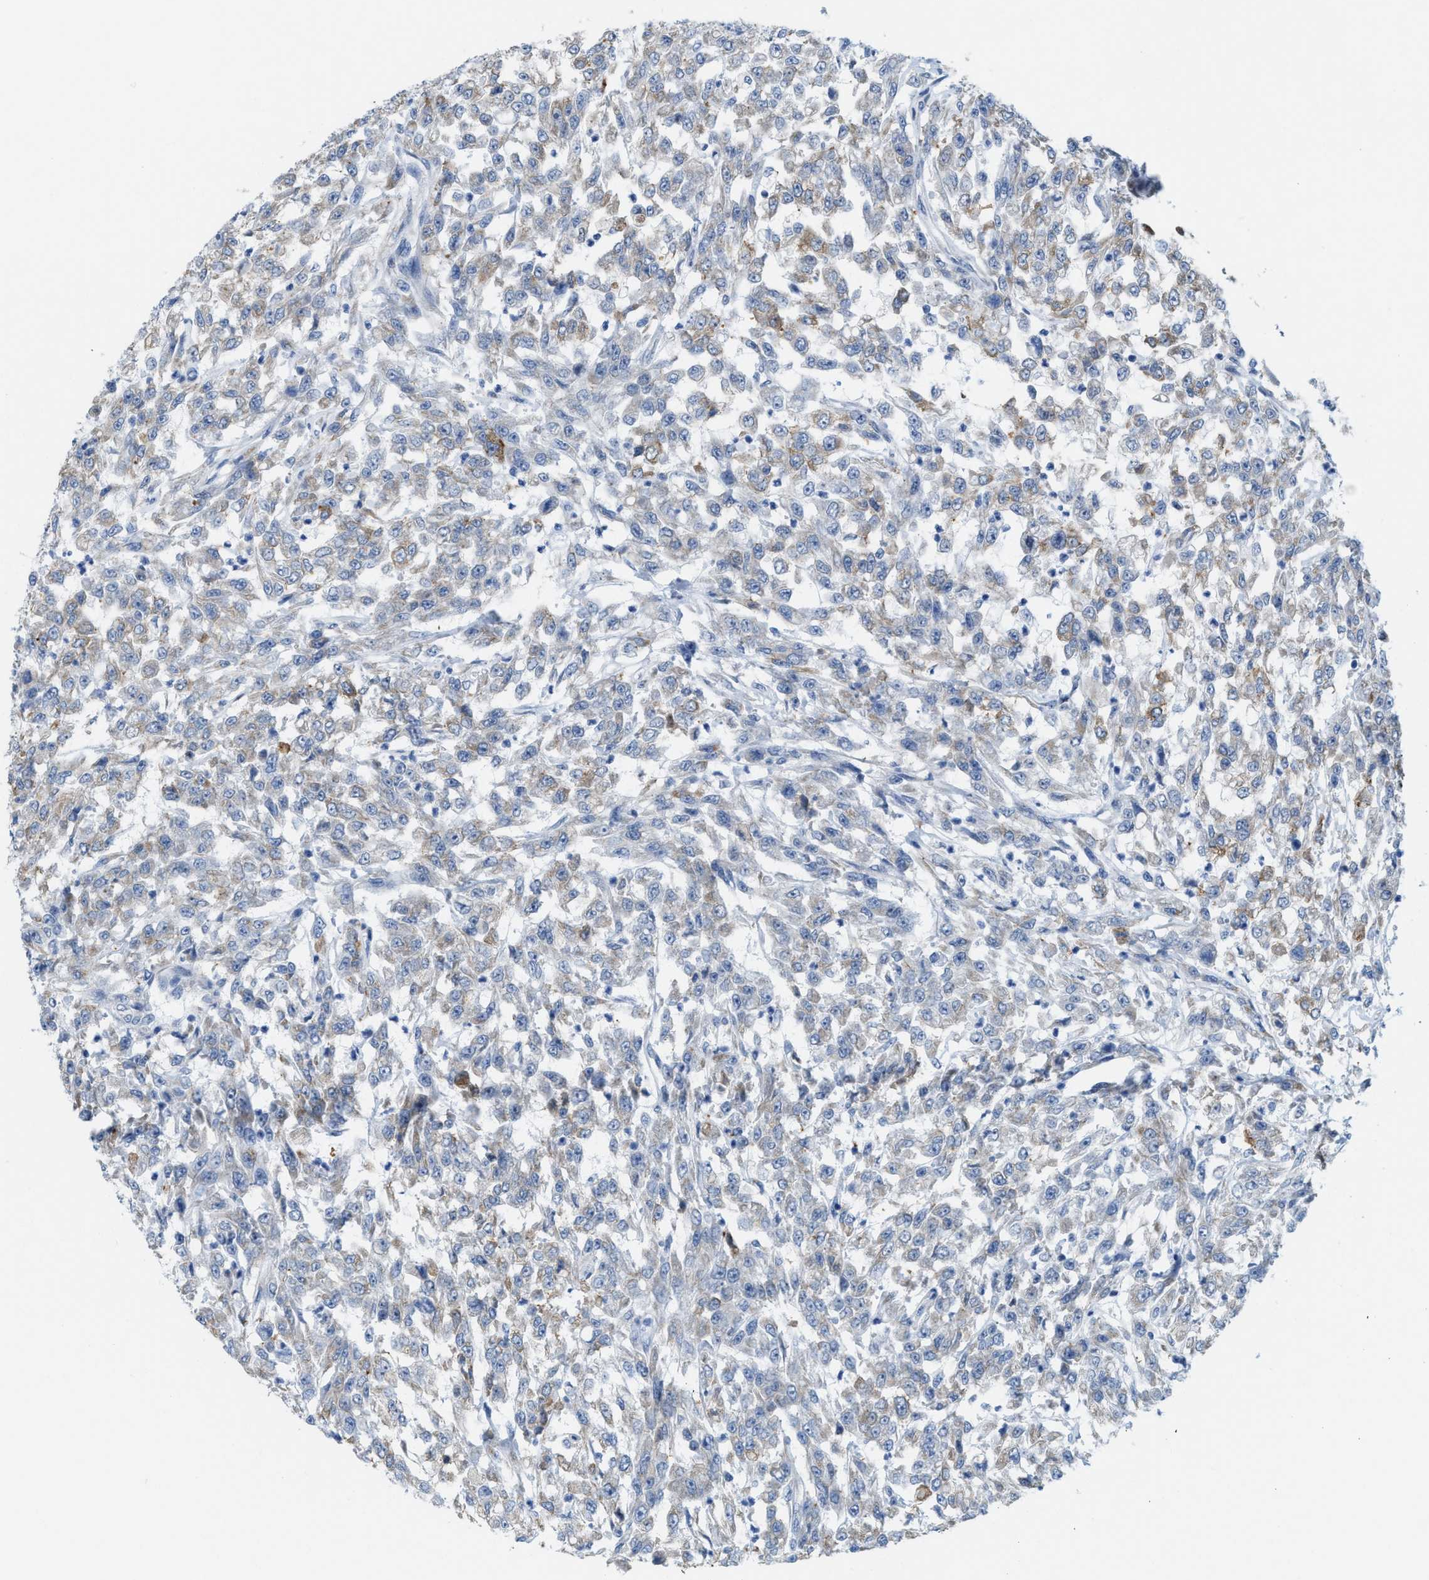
{"staining": {"intensity": "weak", "quantity": "25%-75%", "location": "cytoplasmic/membranous"}, "tissue": "urothelial cancer", "cell_type": "Tumor cells", "image_type": "cancer", "snomed": [{"axis": "morphology", "description": "Urothelial carcinoma, High grade"}, {"axis": "topography", "description": "Urinary bladder"}], "caption": "Human urothelial cancer stained with a protein marker reveals weak staining in tumor cells.", "gene": "KIFC3", "patient": {"sex": "male", "age": 46}}